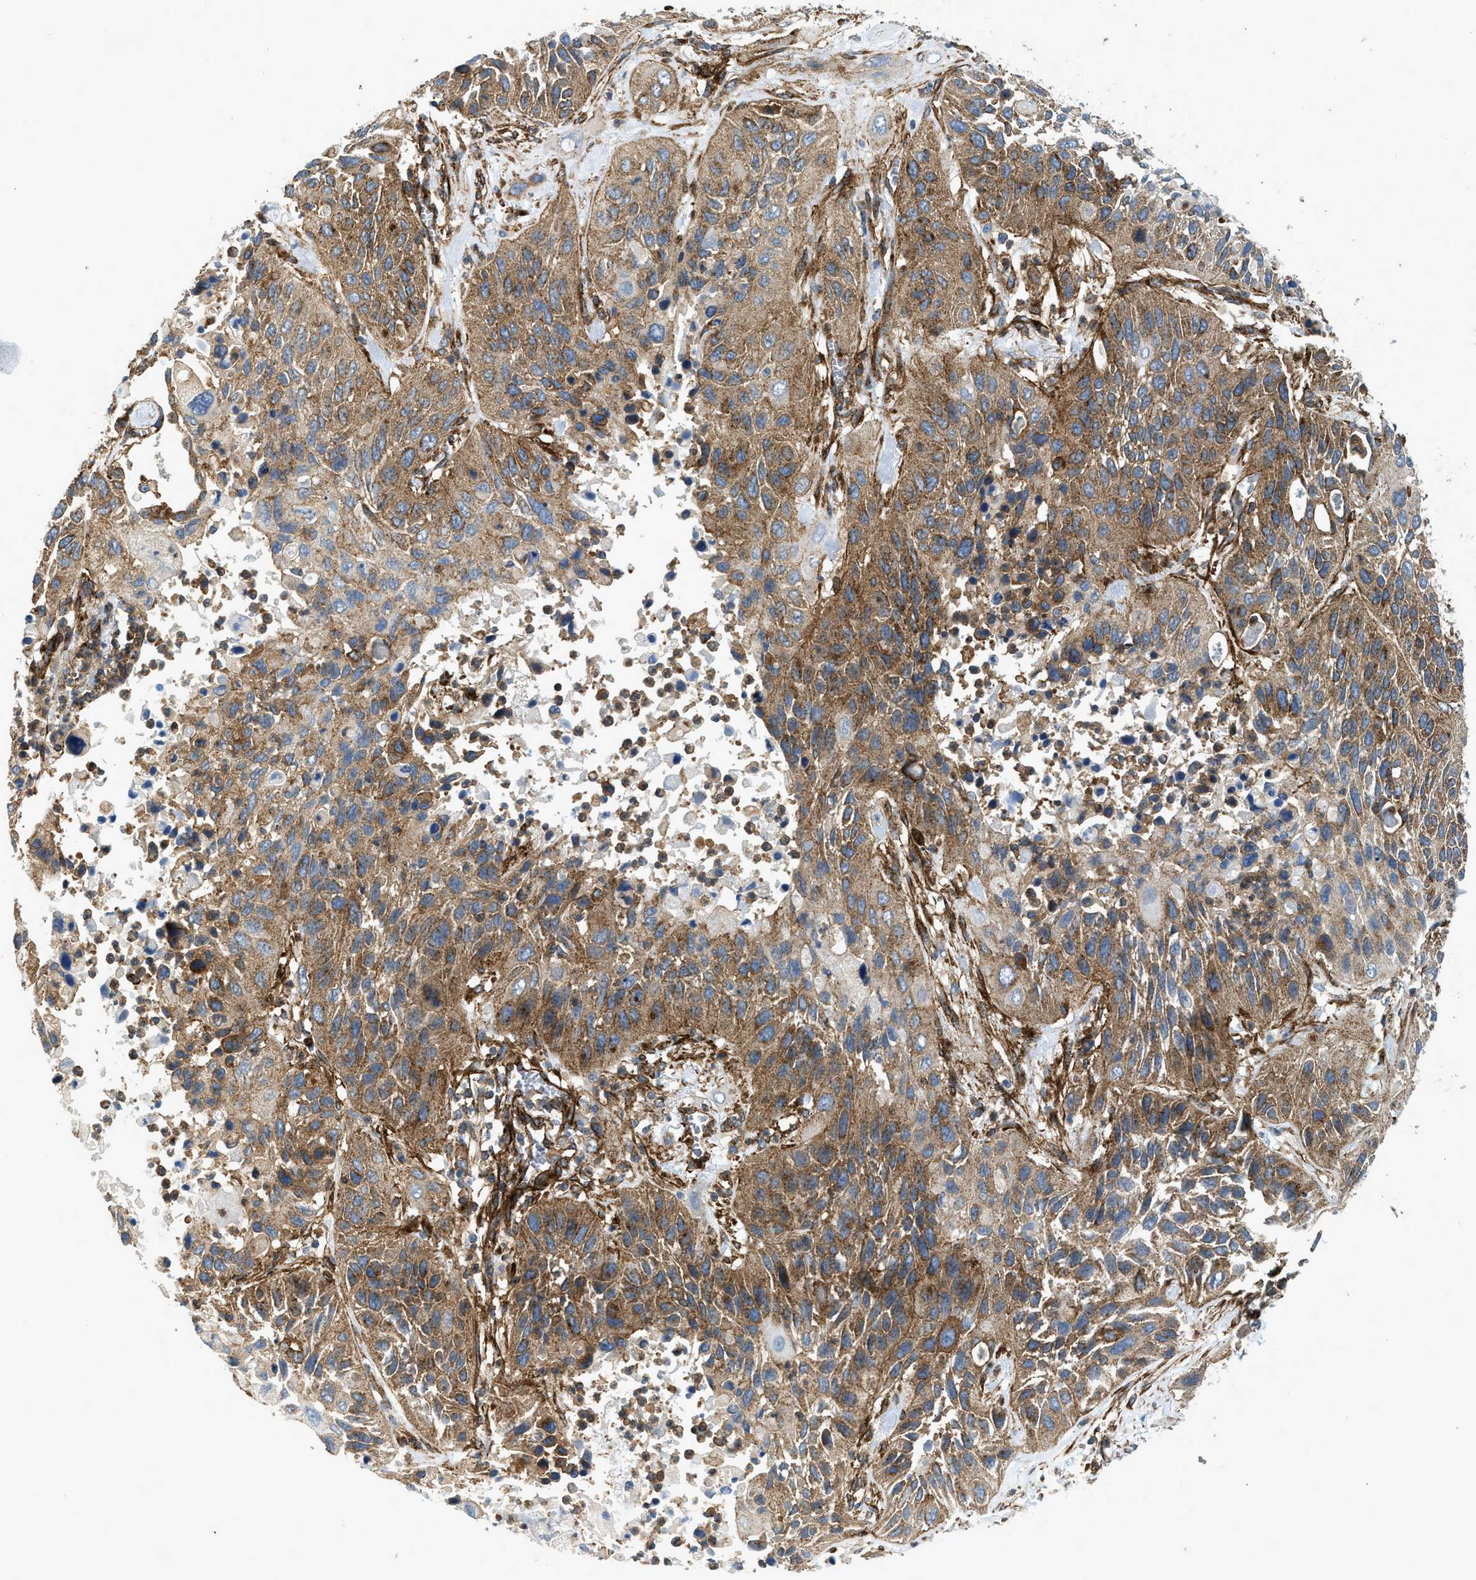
{"staining": {"intensity": "moderate", "quantity": ">75%", "location": "cytoplasmic/membranous"}, "tissue": "lung cancer", "cell_type": "Tumor cells", "image_type": "cancer", "snomed": [{"axis": "morphology", "description": "Squamous cell carcinoma, NOS"}, {"axis": "topography", "description": "Lung"}], "caption": "Squamous cell carcinoma (lung) was stained to show a protein in brown. There is medium levels of moderate cytoplasmic/membranous staining in about >75% of tumor cells. The staining is performed using DAB (3,3'-diaminobenzidine) brown chromogen to label protein expression. The nuclei are counter-stained blue using hematoxylin.", "gene": "HIP1", "patient": {"sex": "female", "age": 76}}